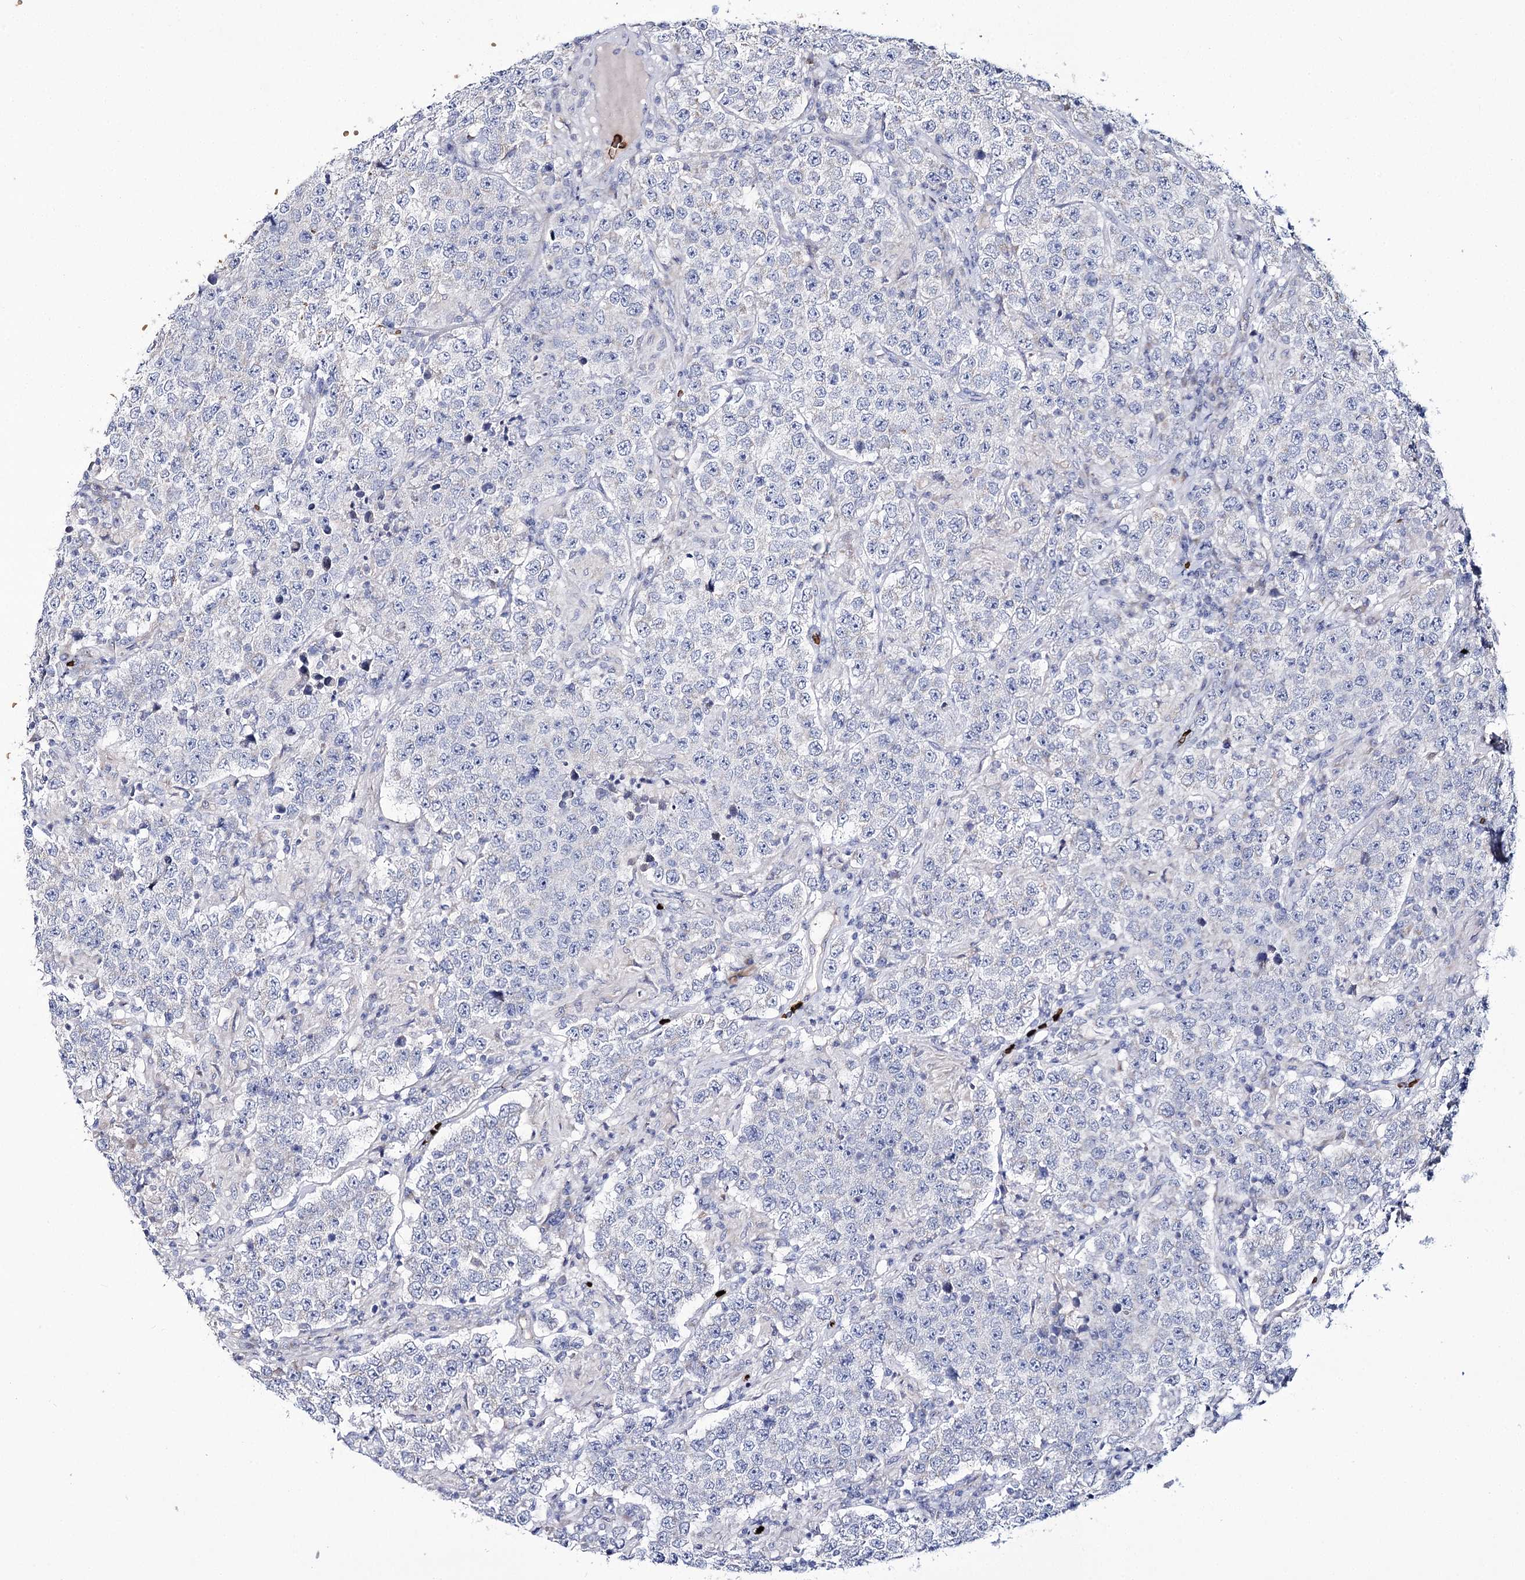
{"staining": {"intensity": "negative", "quantity": "none", "location": "none"}, "tissue": "testis cancer", "cell_type": "Tumor cells", "image_type": "cancer", "snomed": [{"axis": "morphology", "description": "Normal tissue, NOS"}, {"axis": "morphology", "description": "Urothelial carcinoma, High grade"}, {"axis": "morphology", "description": "Seminoma, NOS"}, {"axis": "morphology", "description": "Carcinoma, Embryonal, NOS"}, {"axis": "topography", "description": "Urinary bladder"}, {"axis": "topography", "description": "Testis"}], "caption": "Immunohistochemistry of human testis embryonal carcinoma demonstrates no positivity in tumor cells.", "gene": "GBF1", "patient": {"sex": "male", "age": 41}}